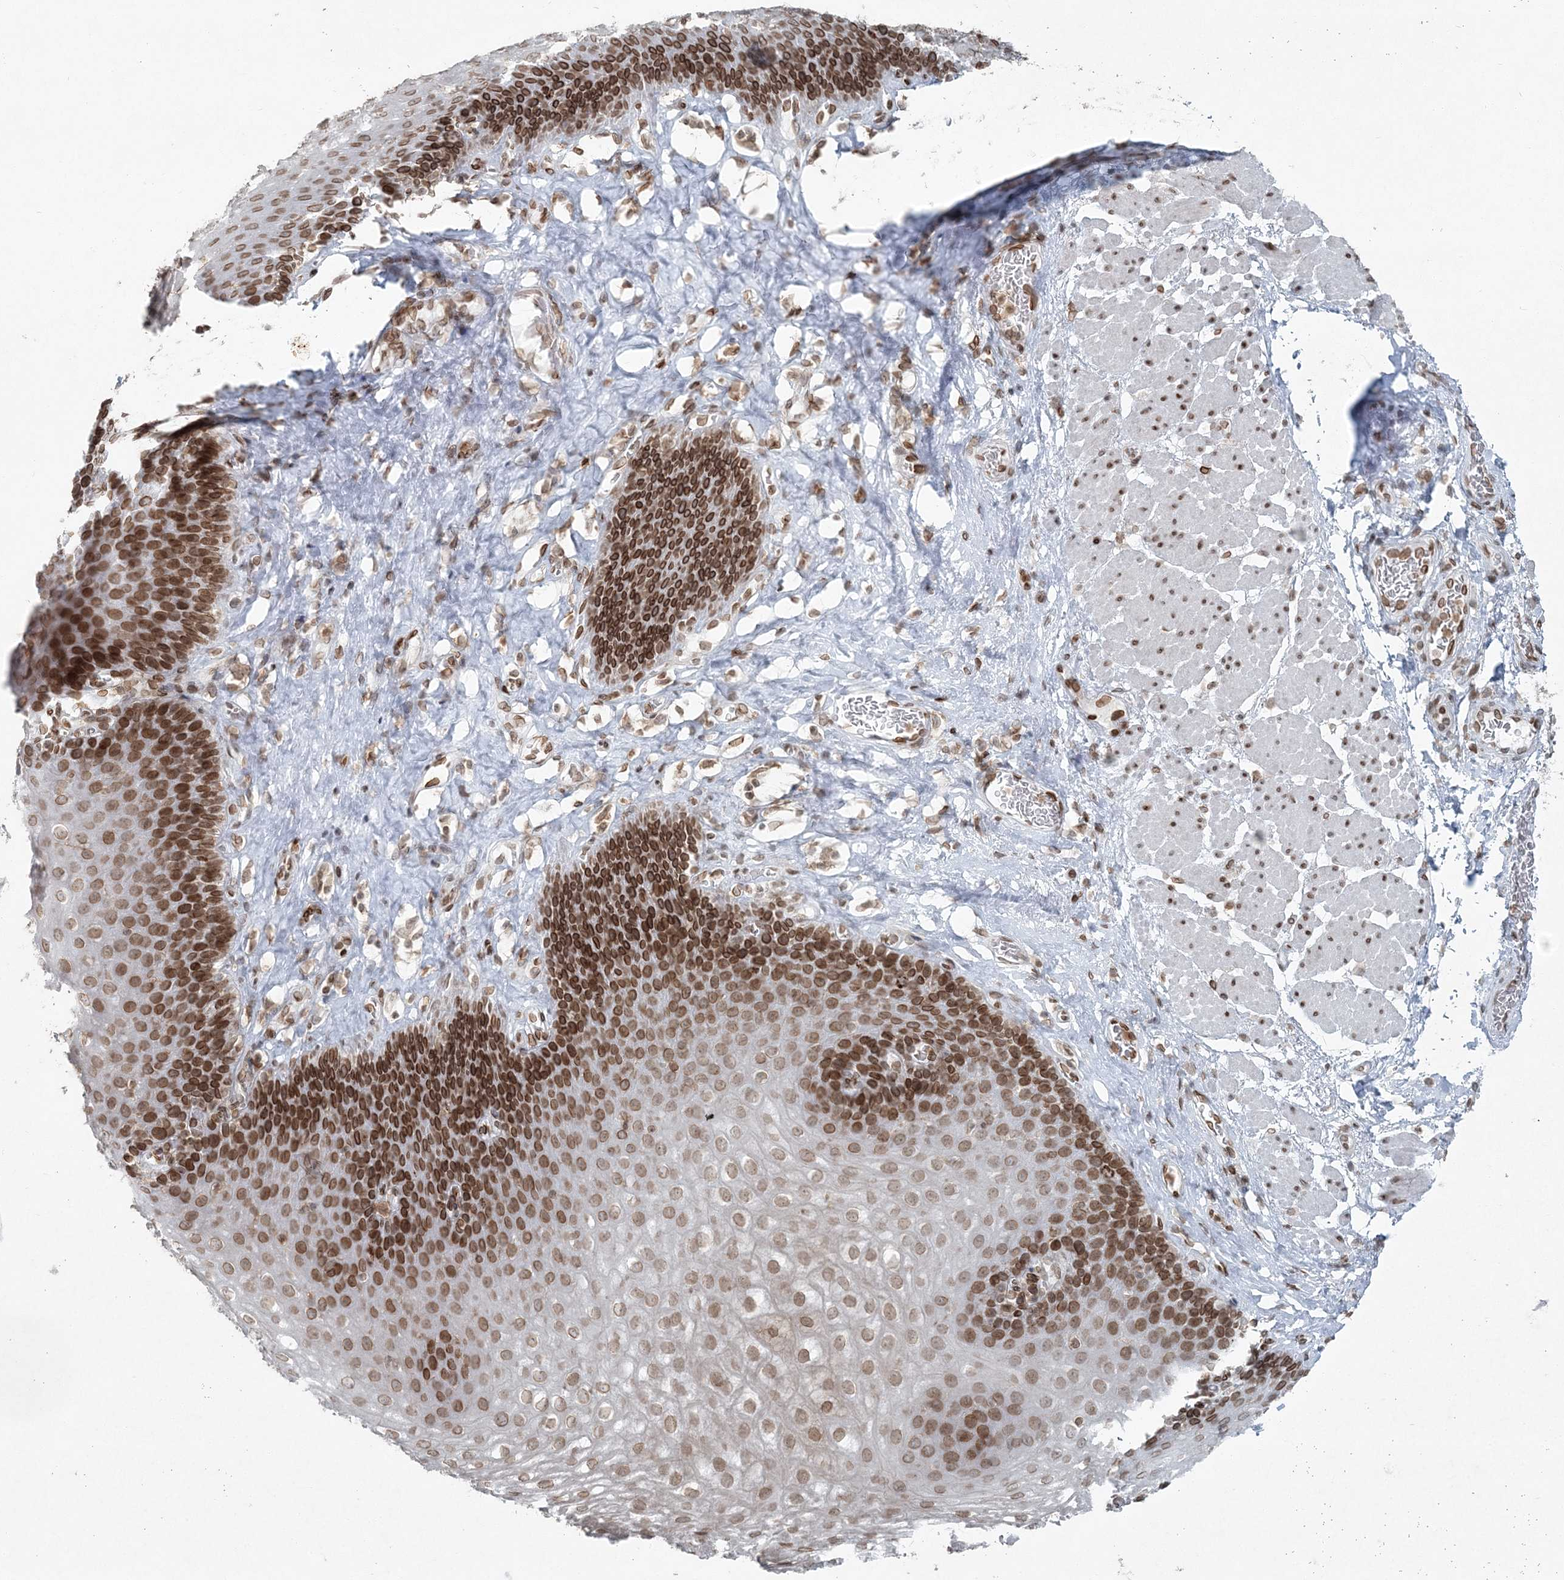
{"staining": {"intensity": "strong", "quantity": ">75%", "location": "cytoplasmic/membranous,nuclear"}, "tissue": "esophagus", "cell_type": "Squamous epithelial cells", "image_type": "normal", "snomed": [{"axis": "morphology", "description": "Normal tissue, NOS"}, {"axis": "topography", "description": "Esophagus"}], "caption": "The photomicrograph shows a brown stain indicating the presence of a protein in the cytoplasmic/membranous,nuclear of squamous epithelial cells in esophagus. (DAB (3,3'-diaminobenzidine) = brown stain, brightfield microscopy at high magnification).", "gene": "GJD4", "patient": {"sex": "female", "age": 66}}